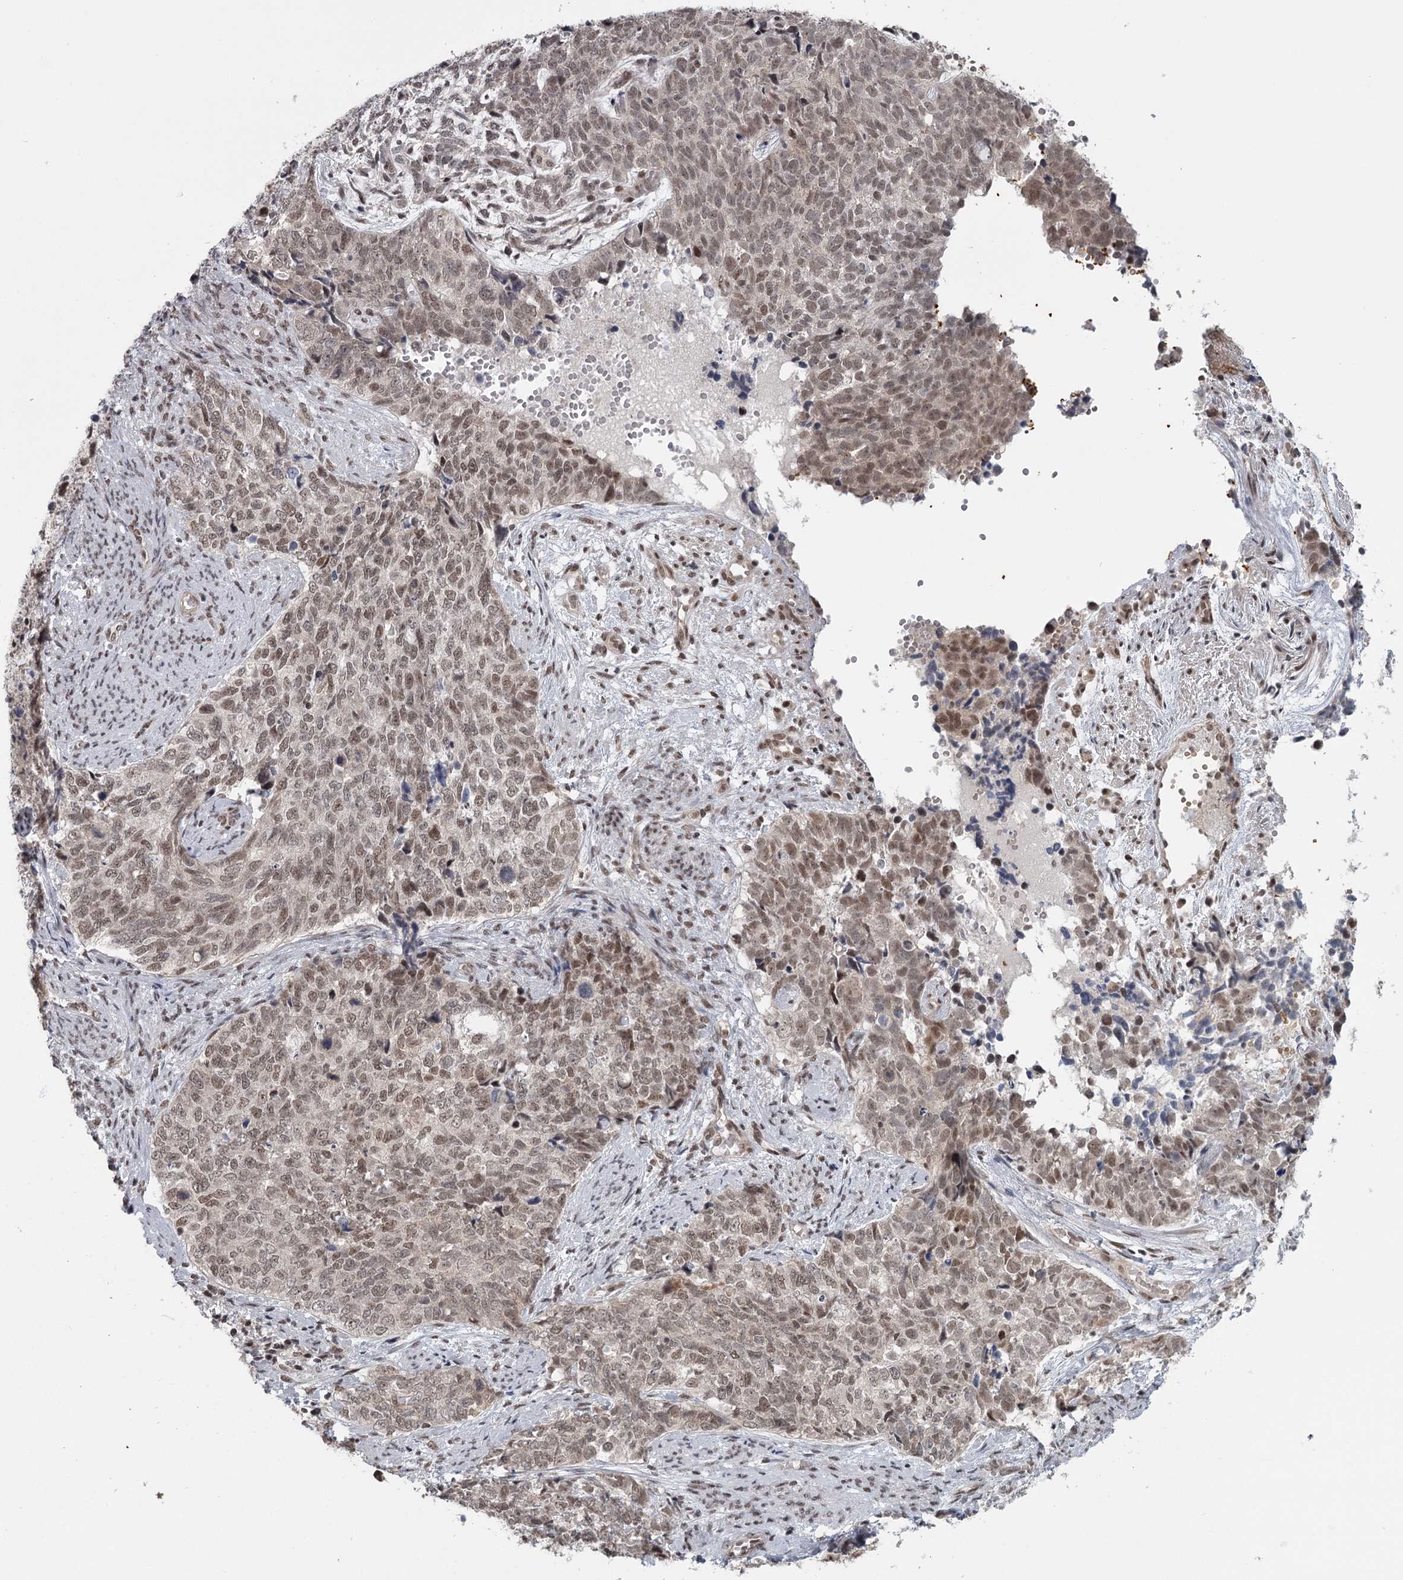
{"staining": {"intensity": "moderate", "quantity": ">75%", "location": "nuclear"}, "tissue": "cervical cancer", "cell_type": "Tumor cells", "image_type": "cancer", "snomed": [{"axis": "morphology", "description": "Squamous cell carcinoma, NOS"}, {"axis": "topography", "description": "Cervix"}], "caption": "Moderate nuclear protein expression is identified in about >75% of tumor cells in cervical cancer (squamous cell carcinoma). (IHC, brightfield microscopy, high magnification).", "gene": "FAM13C", "patient": {"sex": "female", "age": 63}}